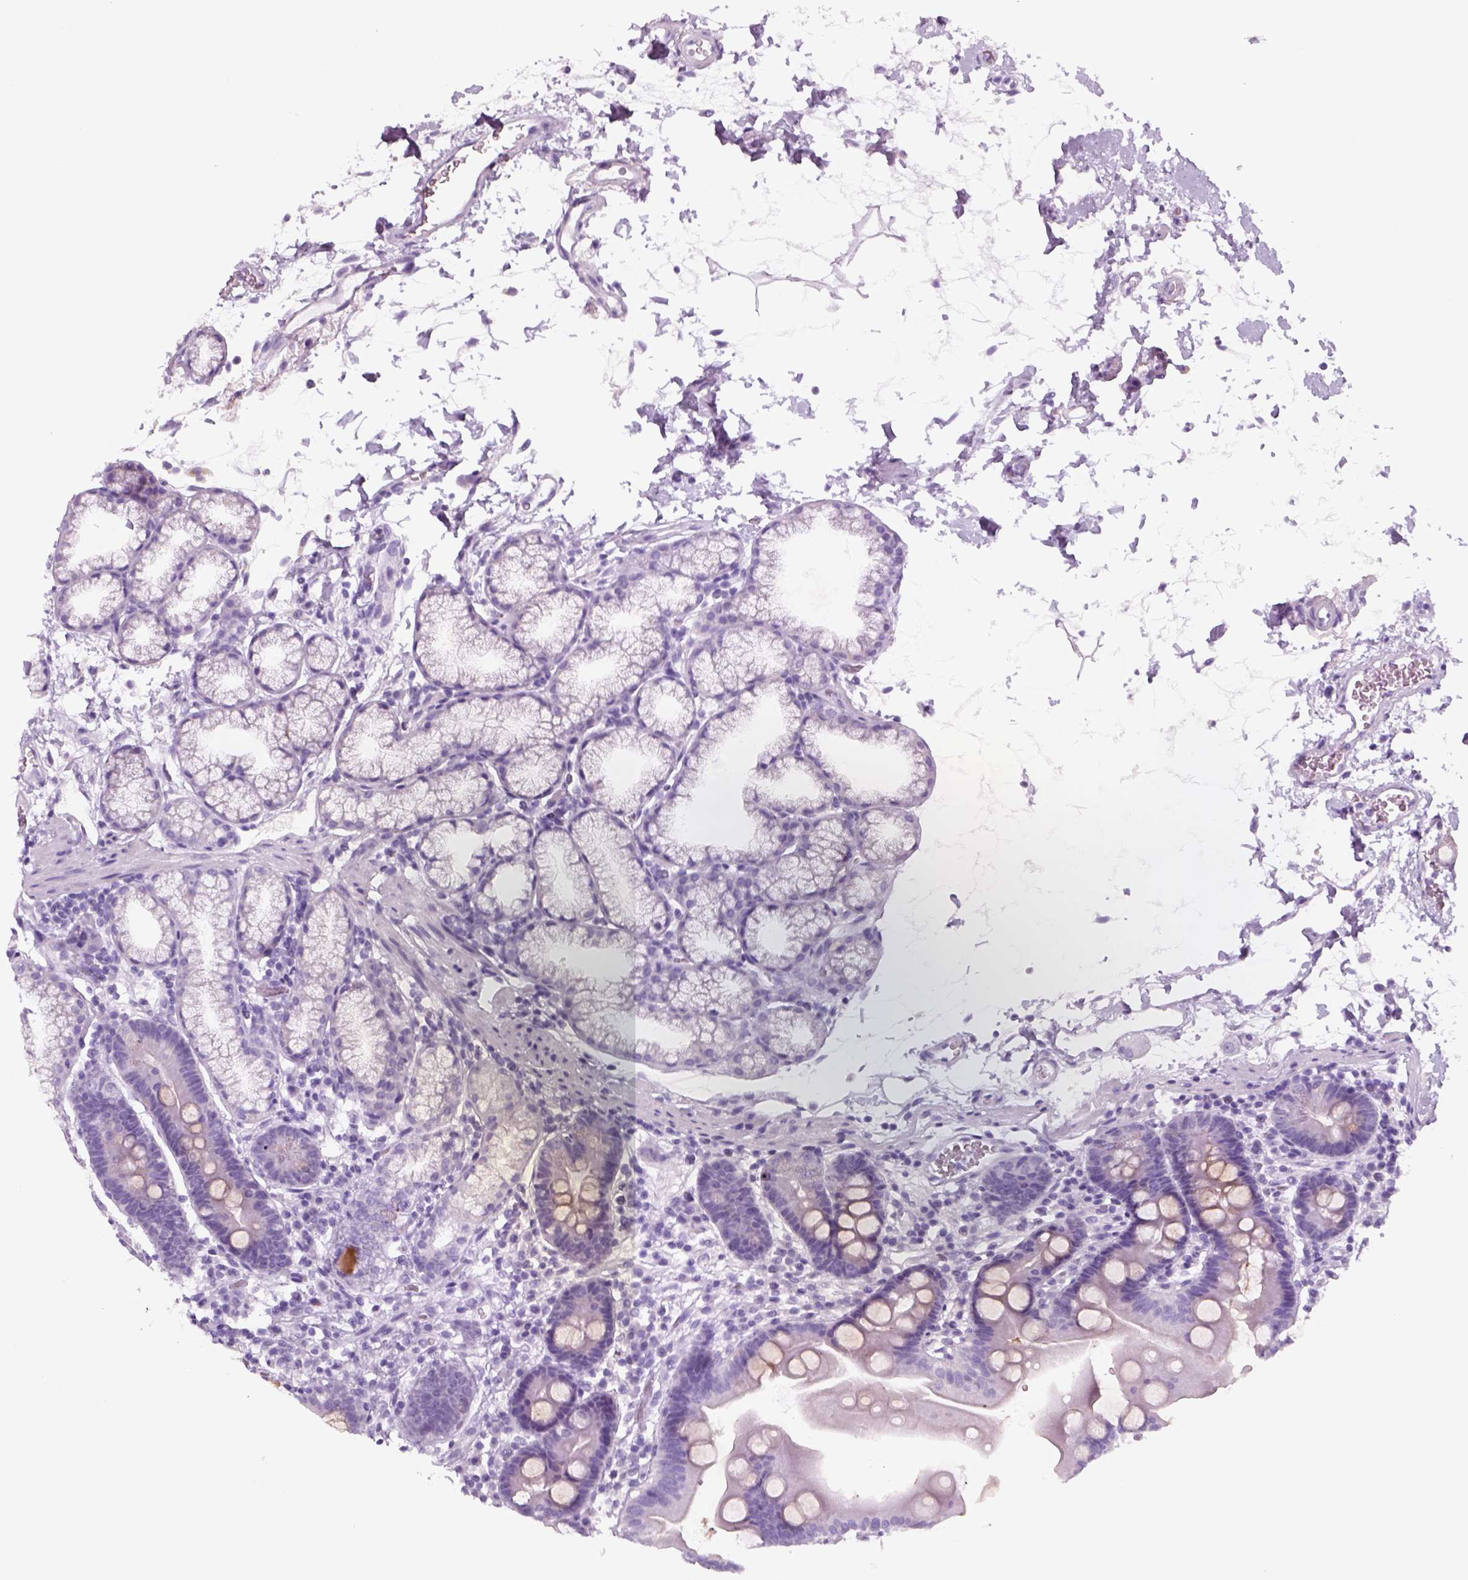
{"staining": {"intensity": "negative", "quantity": "none", "location": "none"}, "tissue": "duodenum", "cell_type": "Glandular cells", "image_type": "normal", "snomed": [{"axis": "morphology", "description": "Normal tissue, NOS"}, {"axis": "topography", "description": "Pancreas"}, {"axis": "topography", "description": "Duodenum"}], "caption": "Glandular cells show no significant protein expression in normal duodenum. The staining was performed using DAB to visualize the protein expression in brown, while the nuclei were stained in blue with hematoxylin (Magnification: 20x).", "gene": "KRTAP11", "patient": {"sex": "male", "age": 59}}